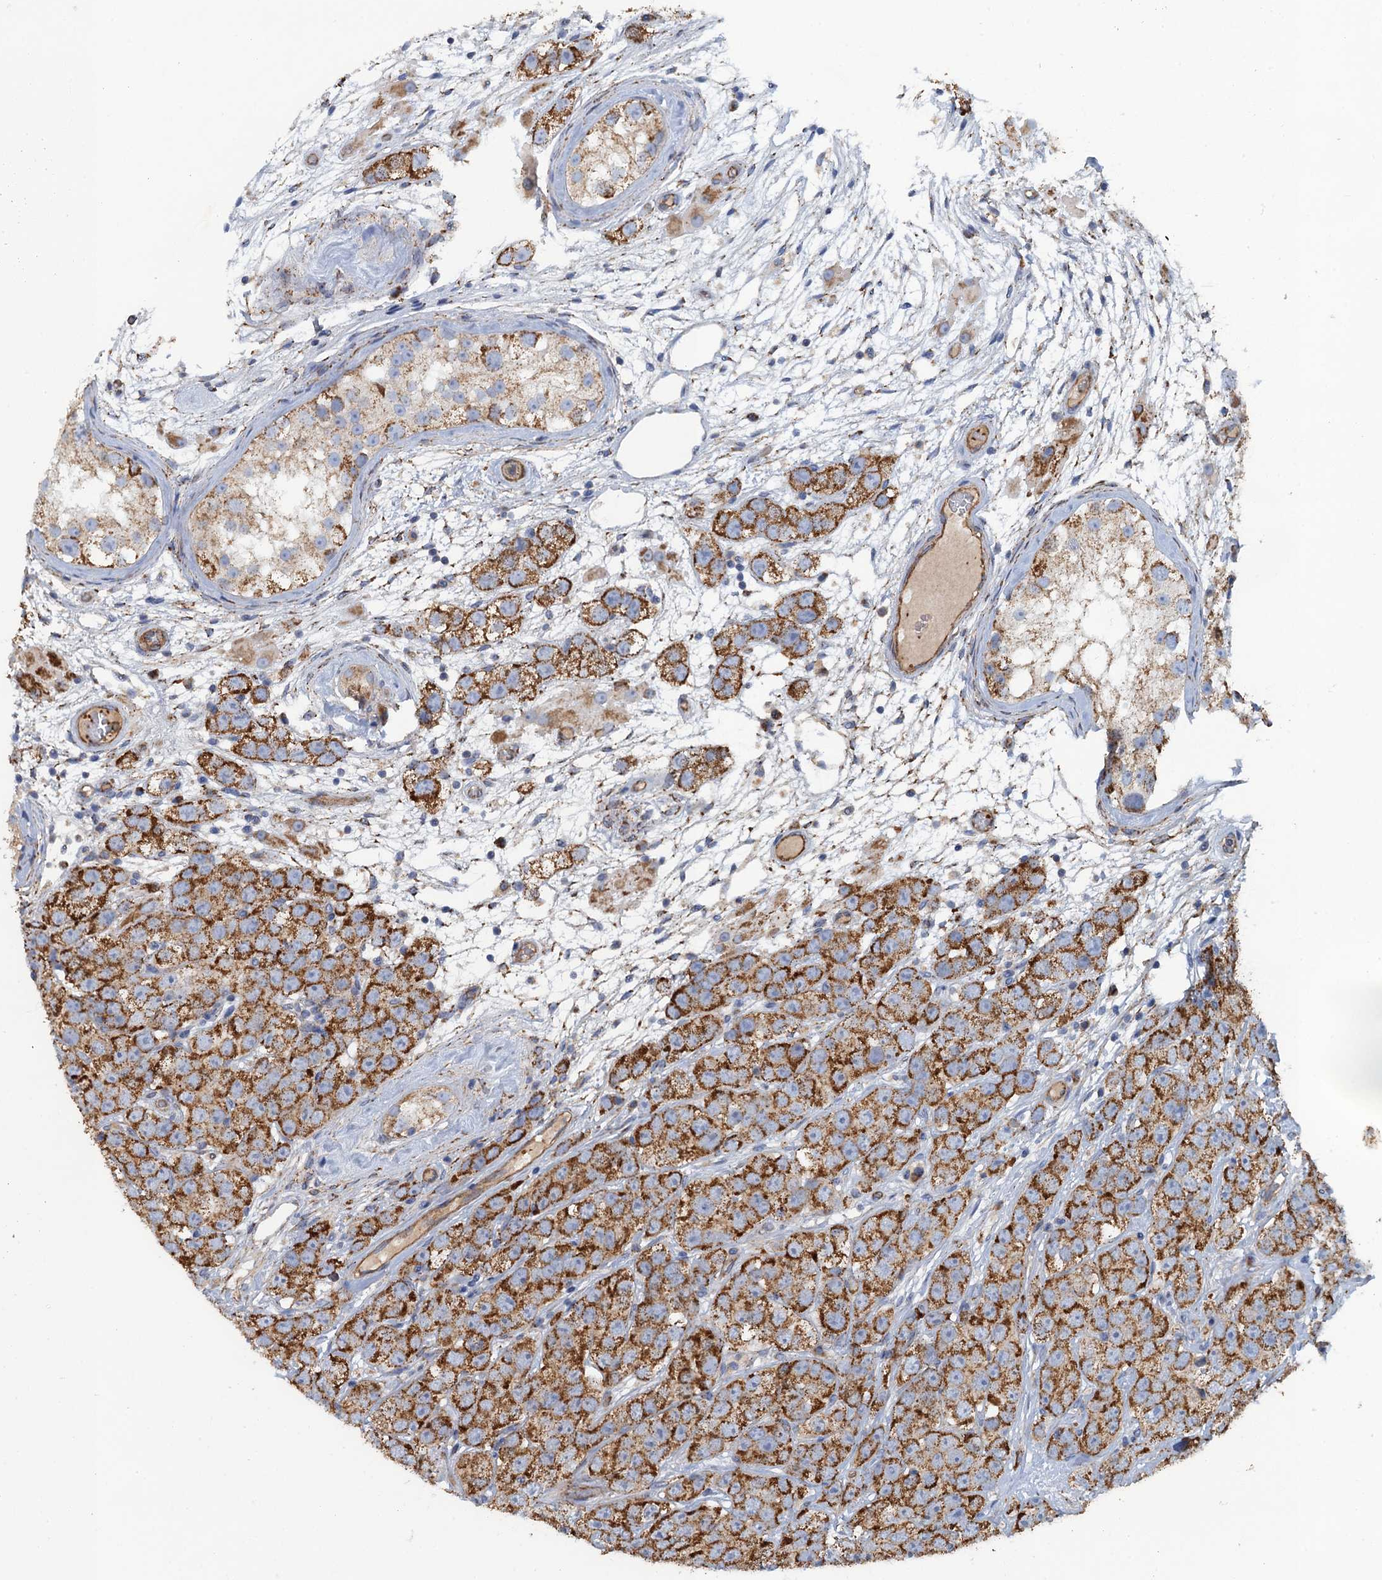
{"staining": {"intensity": "strong", "quantity": ">75%", "location": "cytoplasmic/membranous"}, "tissue": "testis cancer", "cell_type": "Tumor cells", "image_type": "cancer", "snomed": [{"axis": "morphology", "description": "Seminoma, NOS"}, {"axis": "topography", "description": "Testis"}], "caption": "This micrograph exhibits immunohistochemistry (IHC) staining of seminoma (testis), with high strong cytoplasmic/membranous expression in approximately >75% of tumor cells.", "gene": "GCSH", "patient": {"sex": "male", "age": 28}}